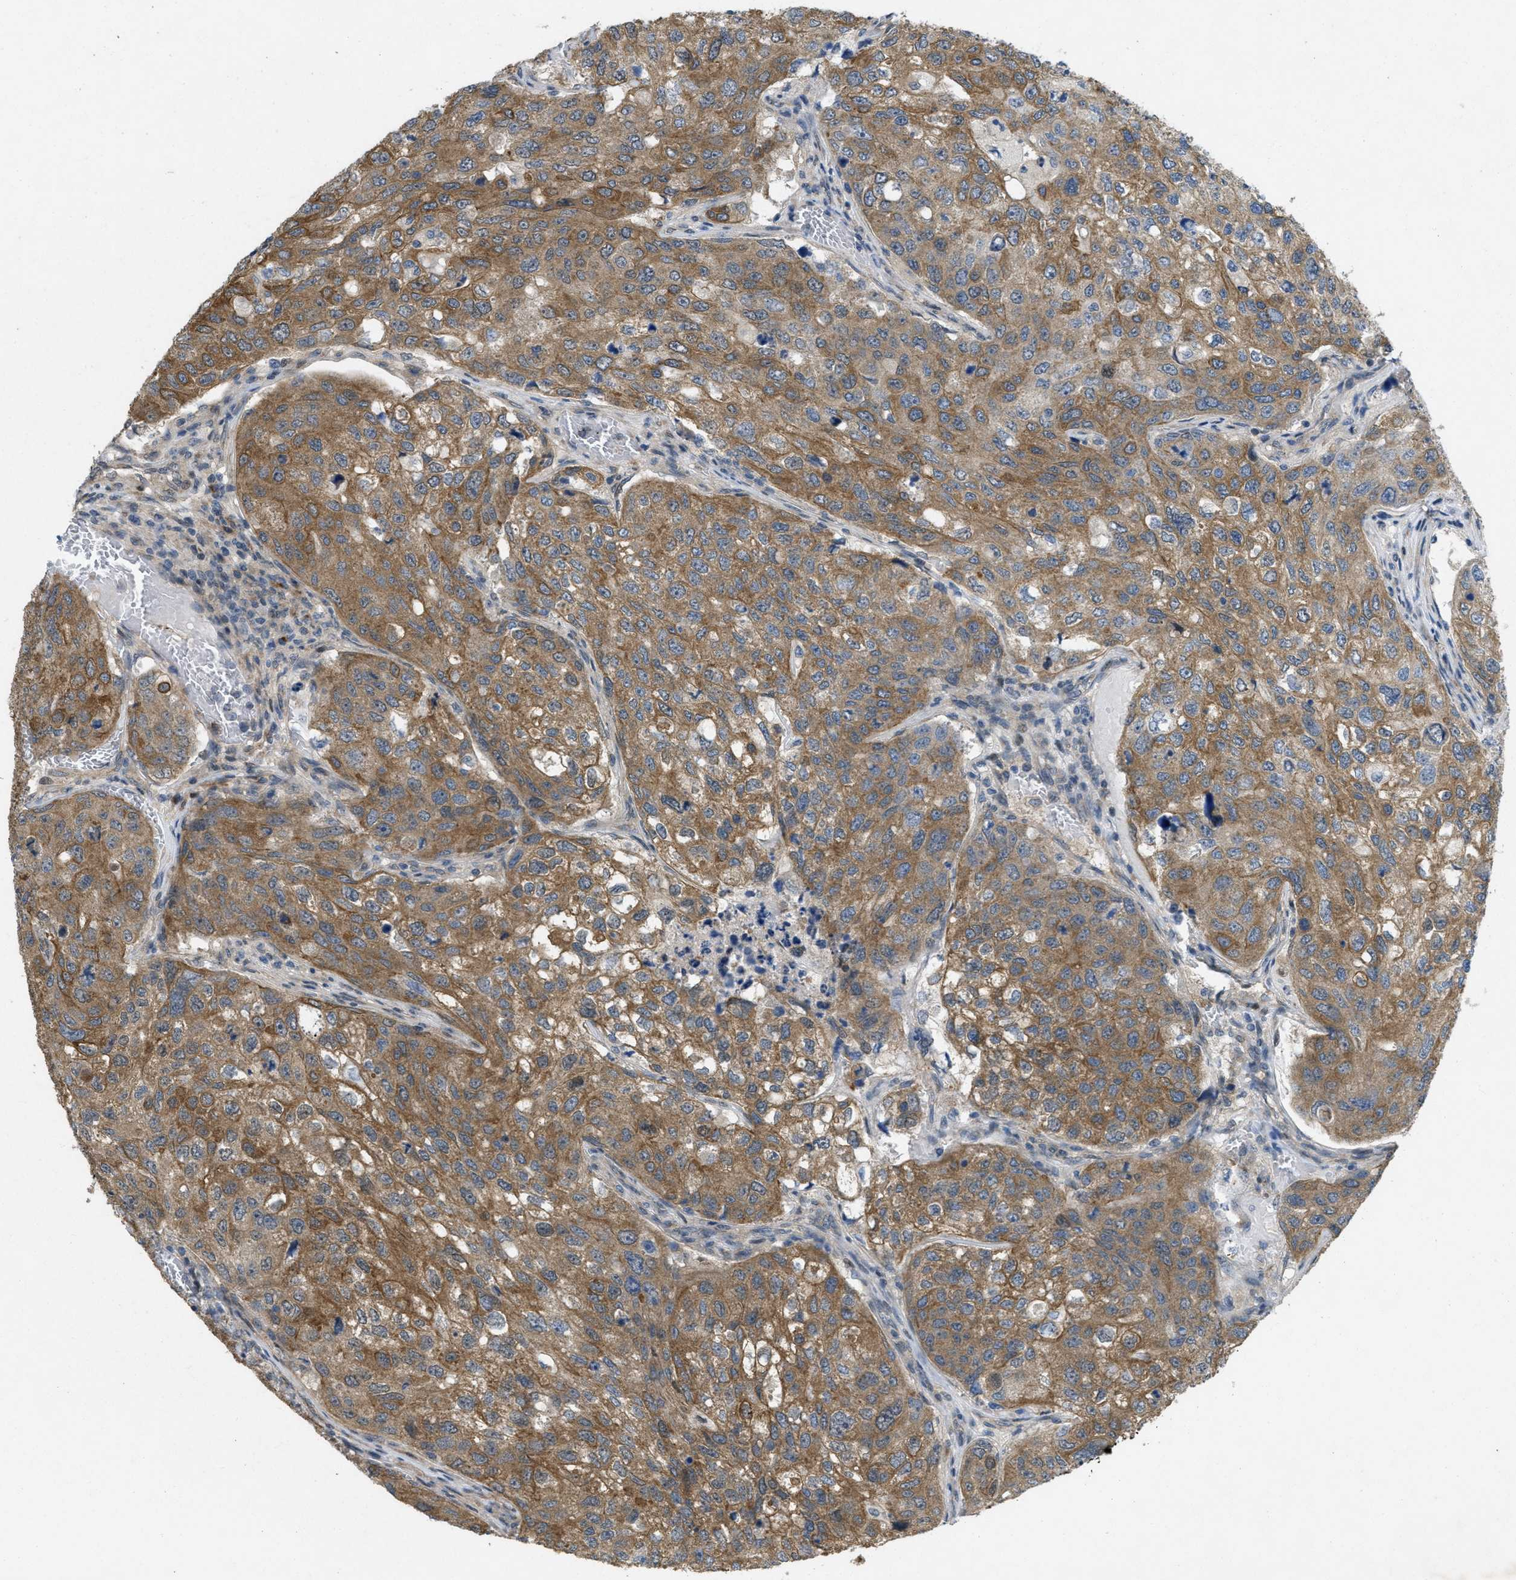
{"staining": {"intensity": "moderate", "quantity": ">75%", "location": "cytoplasmic/membranous"}, "tissue": "urothelial cancer", "cell_type": "Tumor cells", "image_type": "cancer", "snomed": [{"axis": "morphology", "description": "Urothelial carcinoma, High grade"}, {"axis": "topography", "description": "Lymph node"}, {"axis": "topography", "description": "Urinary bladder"}], "caption": "About >75% of tumor cells in human high-grade urothelial carcinoma demonstrate moderate cytoplasmic/membranous protein staining as visualized by brown immunohistochemical staining.", "gene": "IFNLR1", "patient": {"sex": "male", "age": 51}}